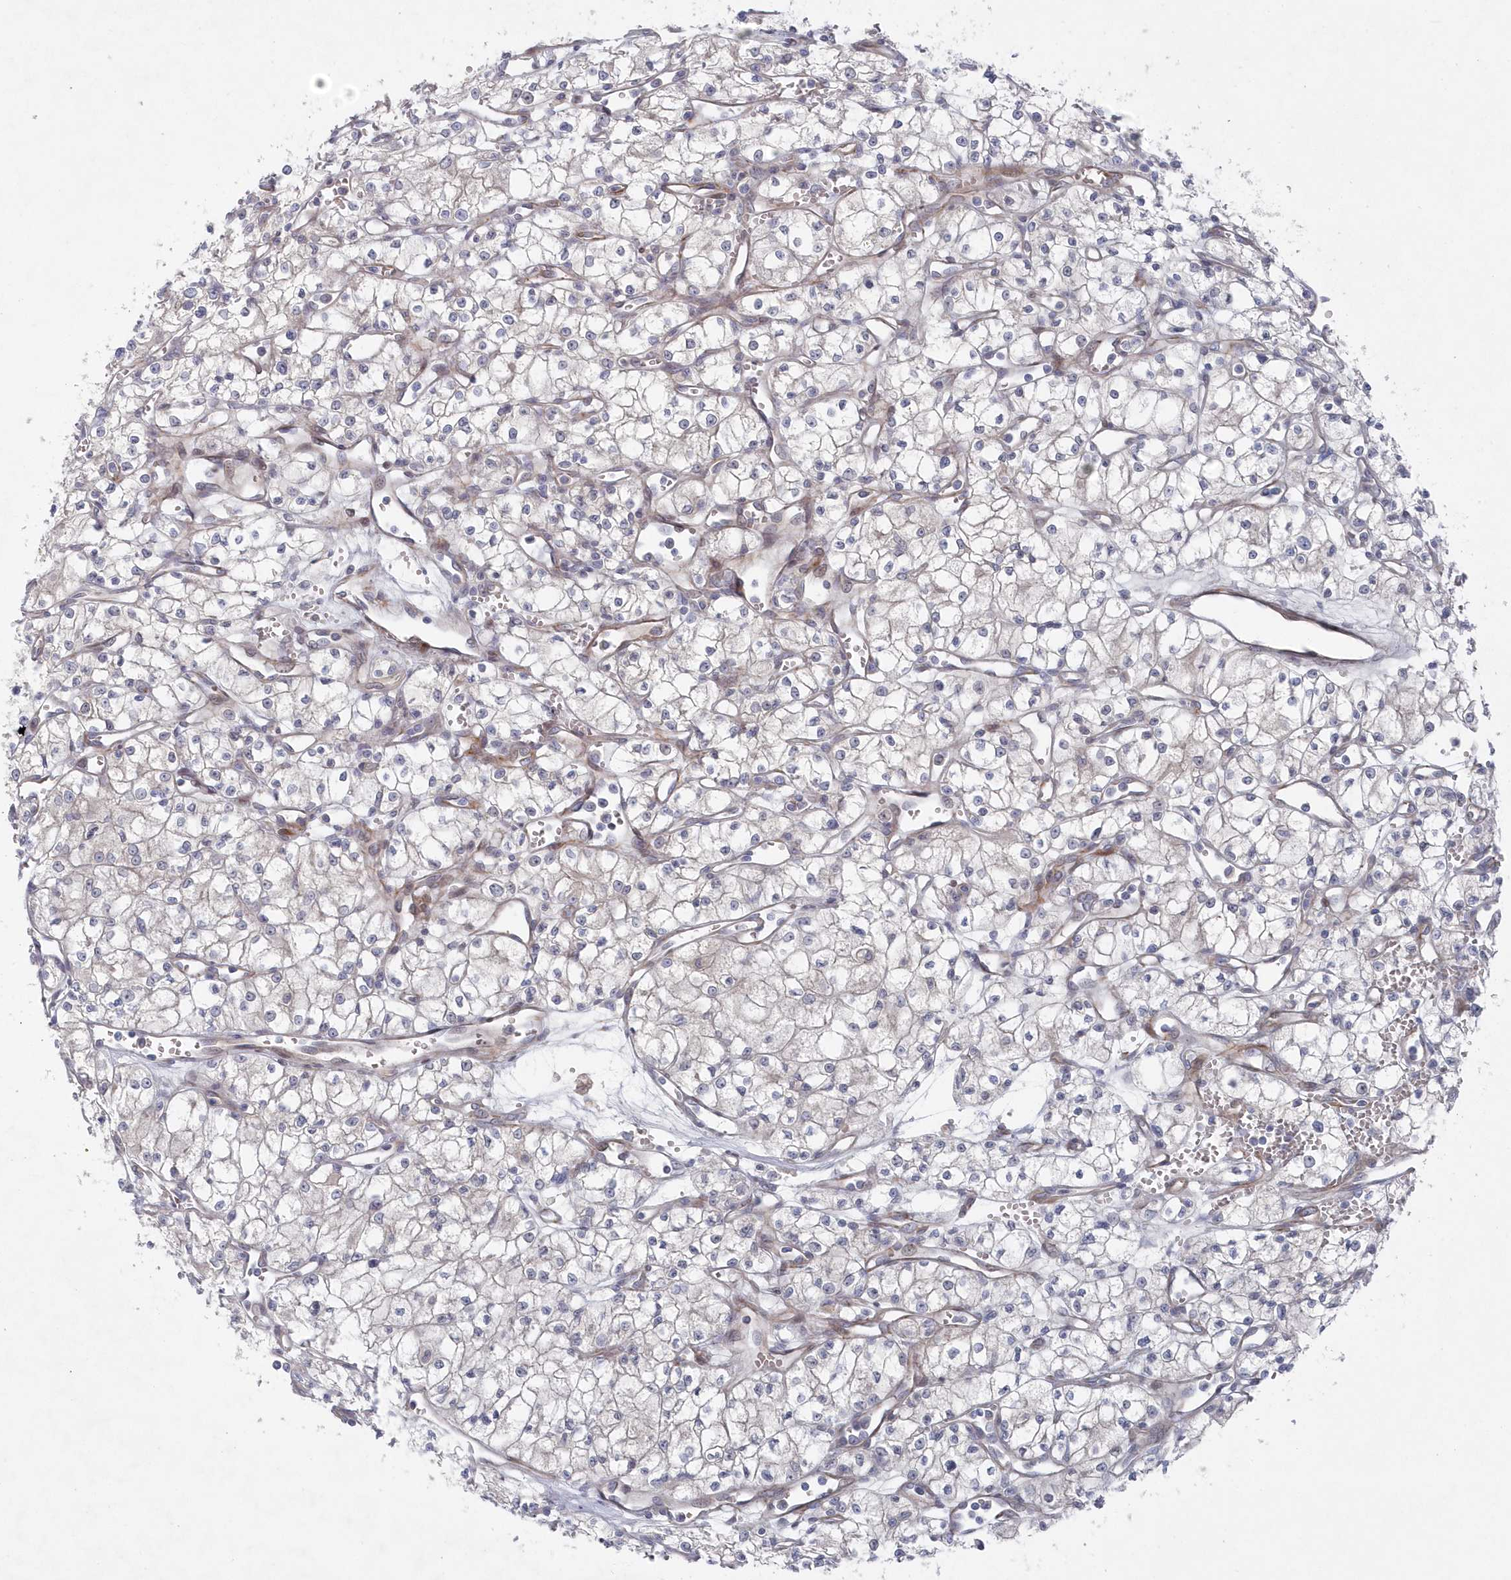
{"staining": {"intensity": "negative", "quantity": "none", "location": "none"}, "tissue": "renal cancer", "cell_type": "Tumor cells", "image_type": "cancer", "snomed": [{"axis": "morphology", "description": "Adenocarcinoma, NOS"}, {"axis": "topography", "description": "Kidney"}], "caption": "Renal cancer (adenocarcinoma) was stained to show a protein in brown. There is no significant staining in tumor cells.", "gene": "KIAA1586", "patient": {"sex": "male", "age": 59}}